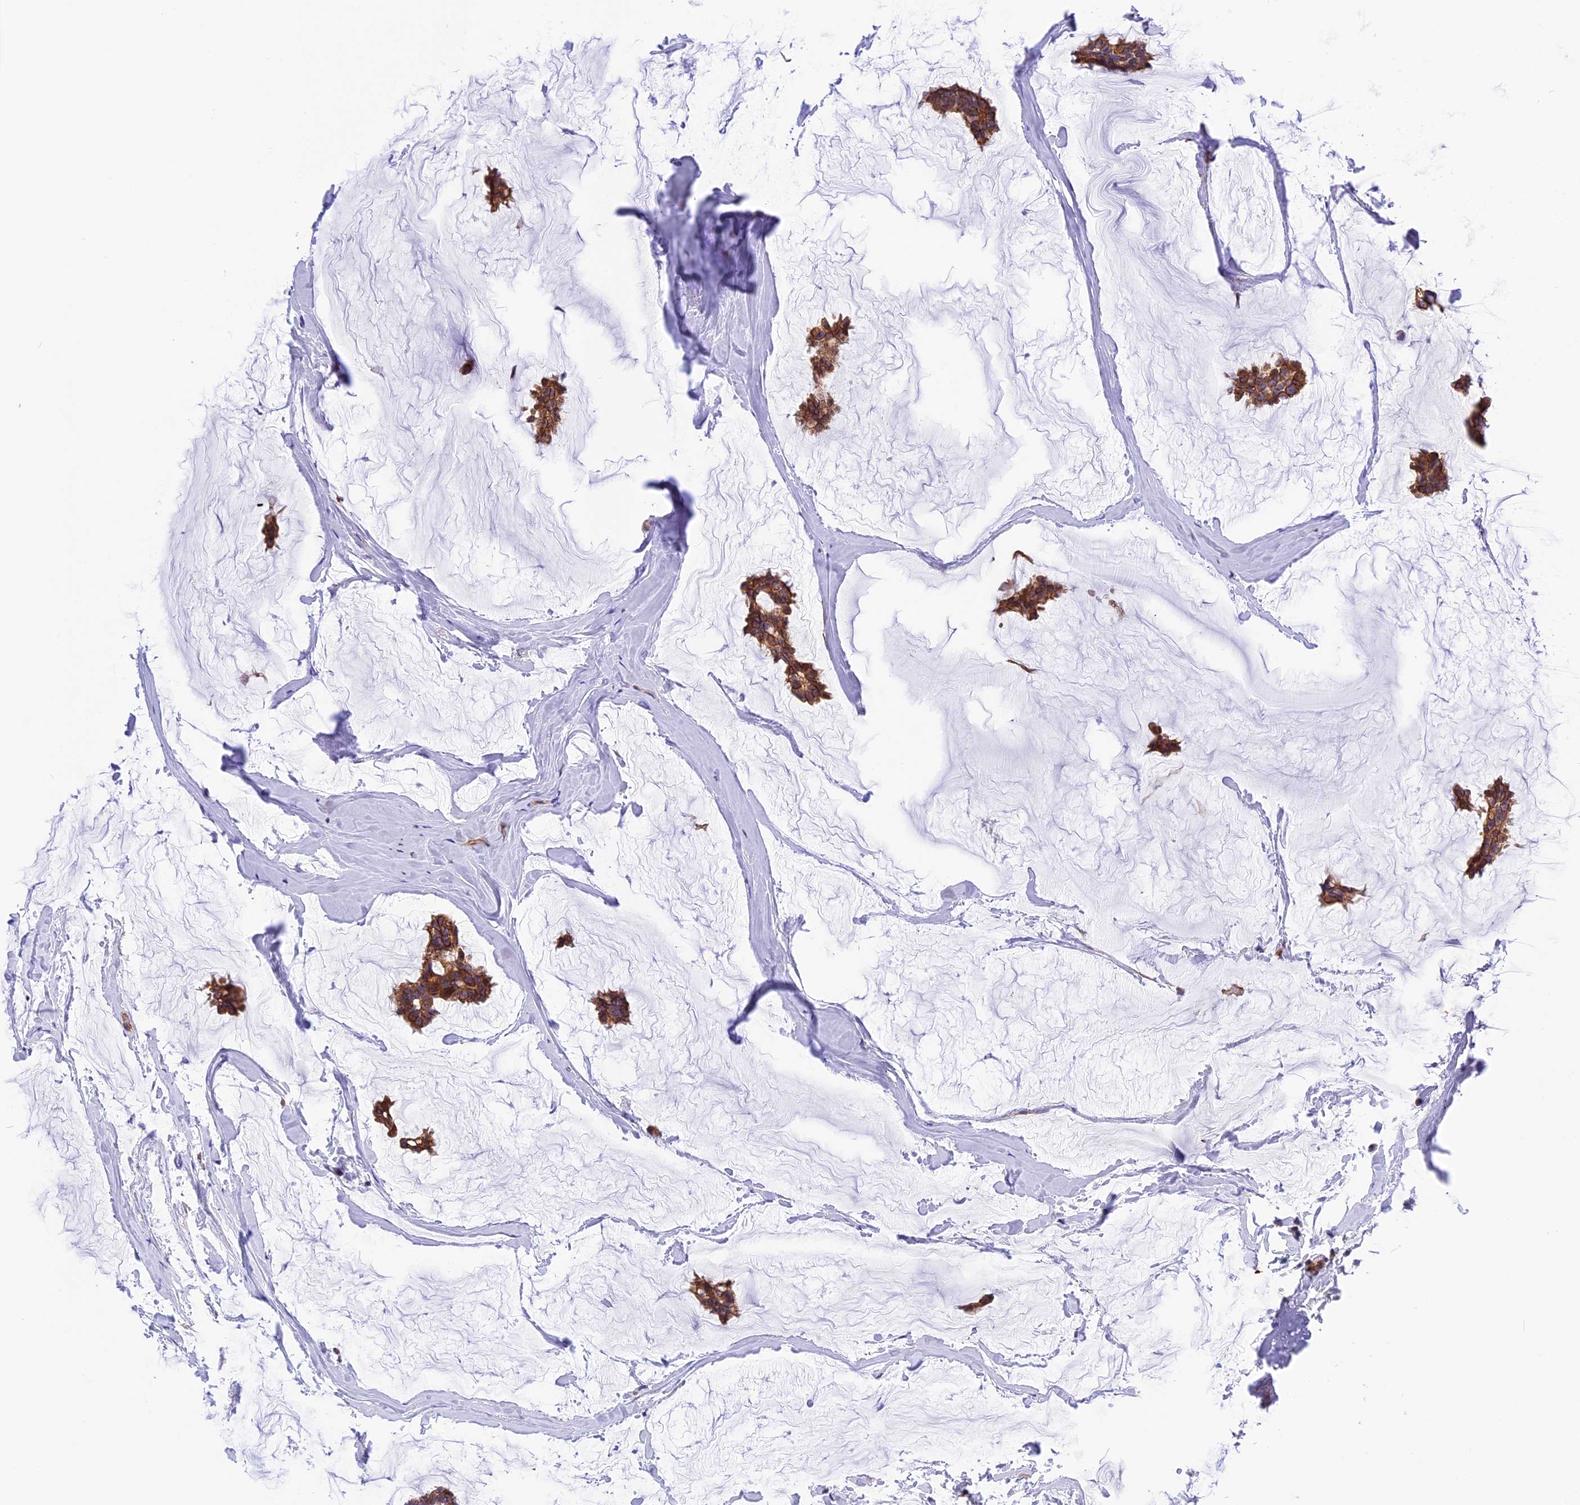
{"staining": {"intensity": "moderate", "quantity": ">75%", "location": "cytoplasmic/membranous"}, "tissue": "breast cancer", "cell_type": "Tumor cells", "image_type": "cancer", "snomed": [{"axis": "morphology", "description": "Duct carcinoma"}, {"axis": "topography", "description": "Breast"}], "caption": "Breast cancer (intraductal carcinoma) stained with a protein marker exhibits moderate staining in tumor cells.", "gene": "R3HDM4", "patient": {"sex": "female", "age": 93}}